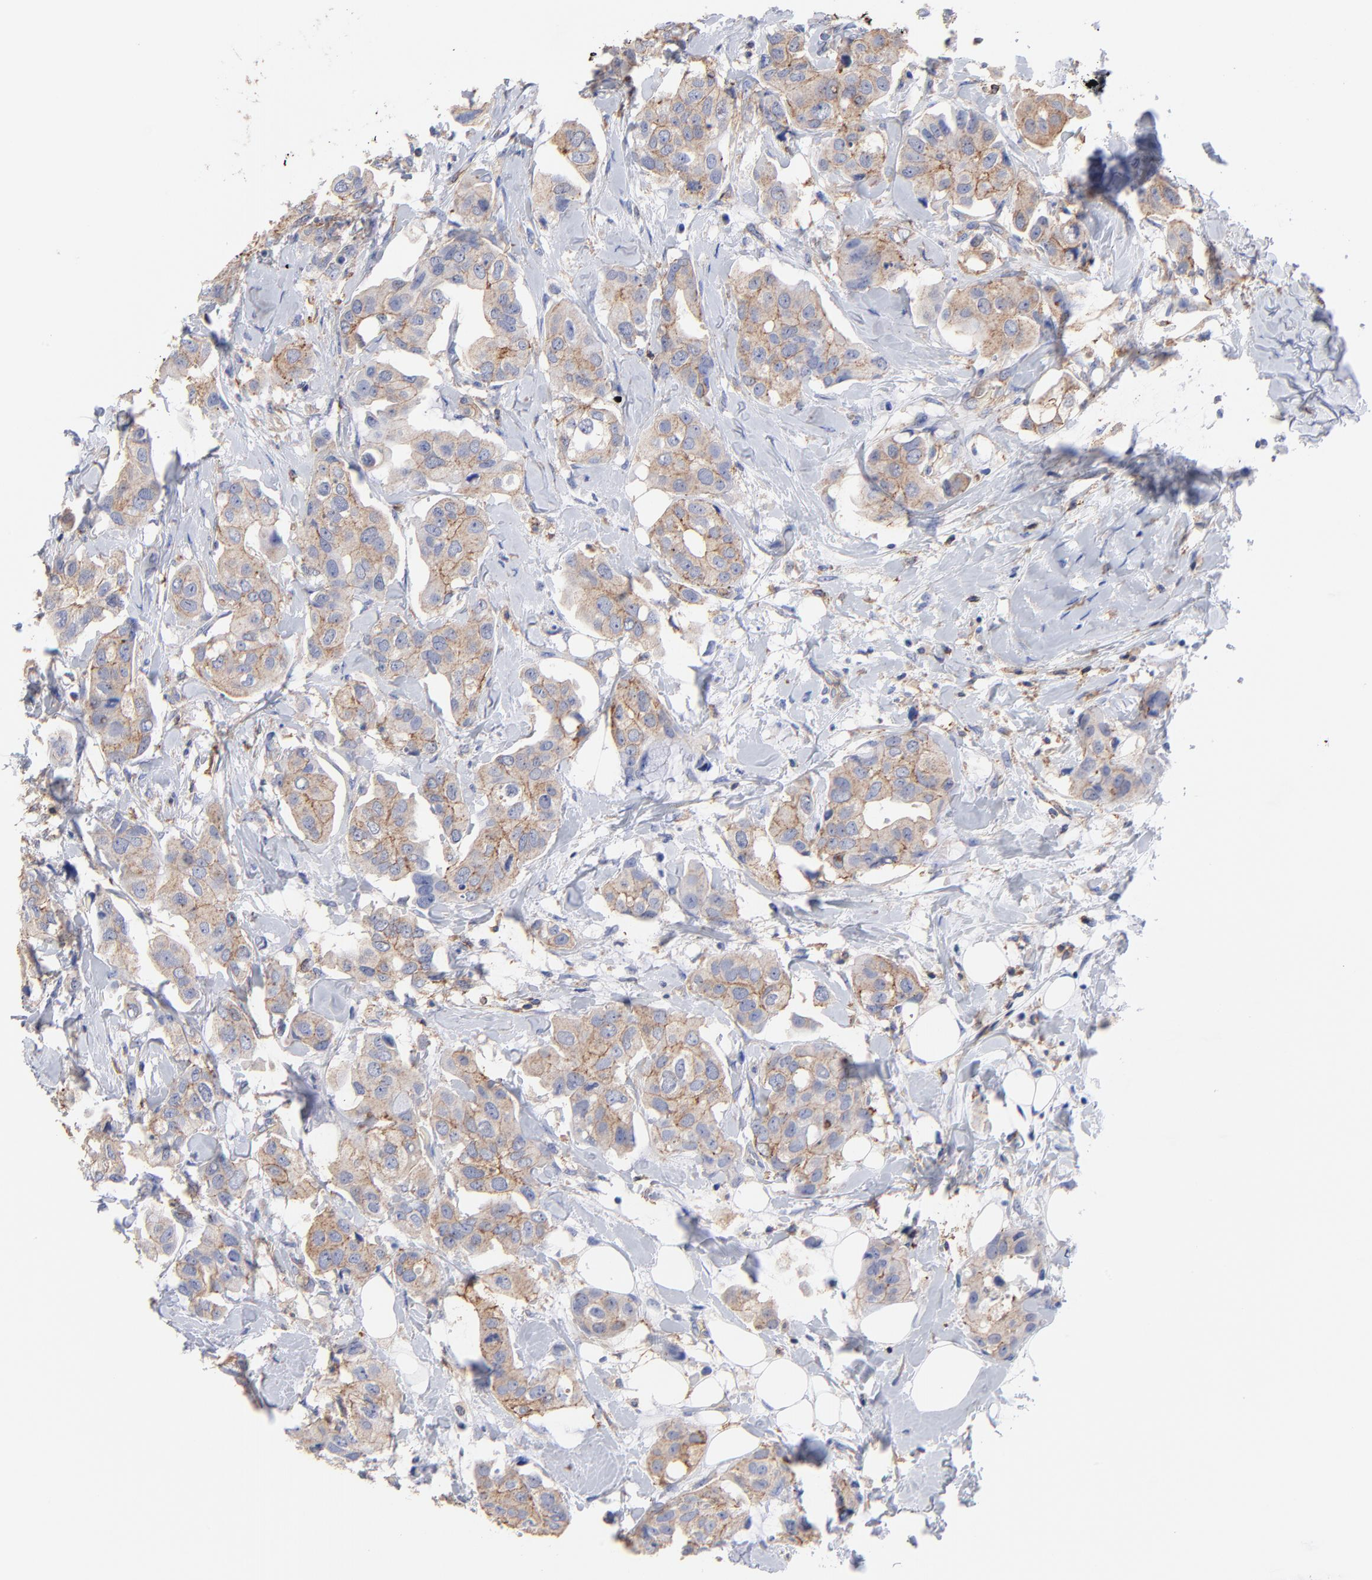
{"staining": {"intensity": "weak", "quantity": "25%-75%", "location": "cytoplasmic/membranous"}, "tissue": "breast cancer", "cell_type": "Tumor cells", "image_type": "cancer", "snomed": [{"axis": "morphology", "description": "Duct carcinoma"}, {"axis": "topography", "description": "Breast"}], "caption": "Immunohistochemistry (IHC) staining of breast cancer (invasive ductal carcinoma), which shows low levels of weak cytoplasmic/membranous positivity in approximately 25%-75% of tumor cells indicating weak cytoplasmic/membranous protein expression. The staining was performed using DAB (brown) for protein detection and nuclei were counterstained in hematoxylin (blue).", "gene": "ASL", "patient": {"sex": "female", "age": 40}}